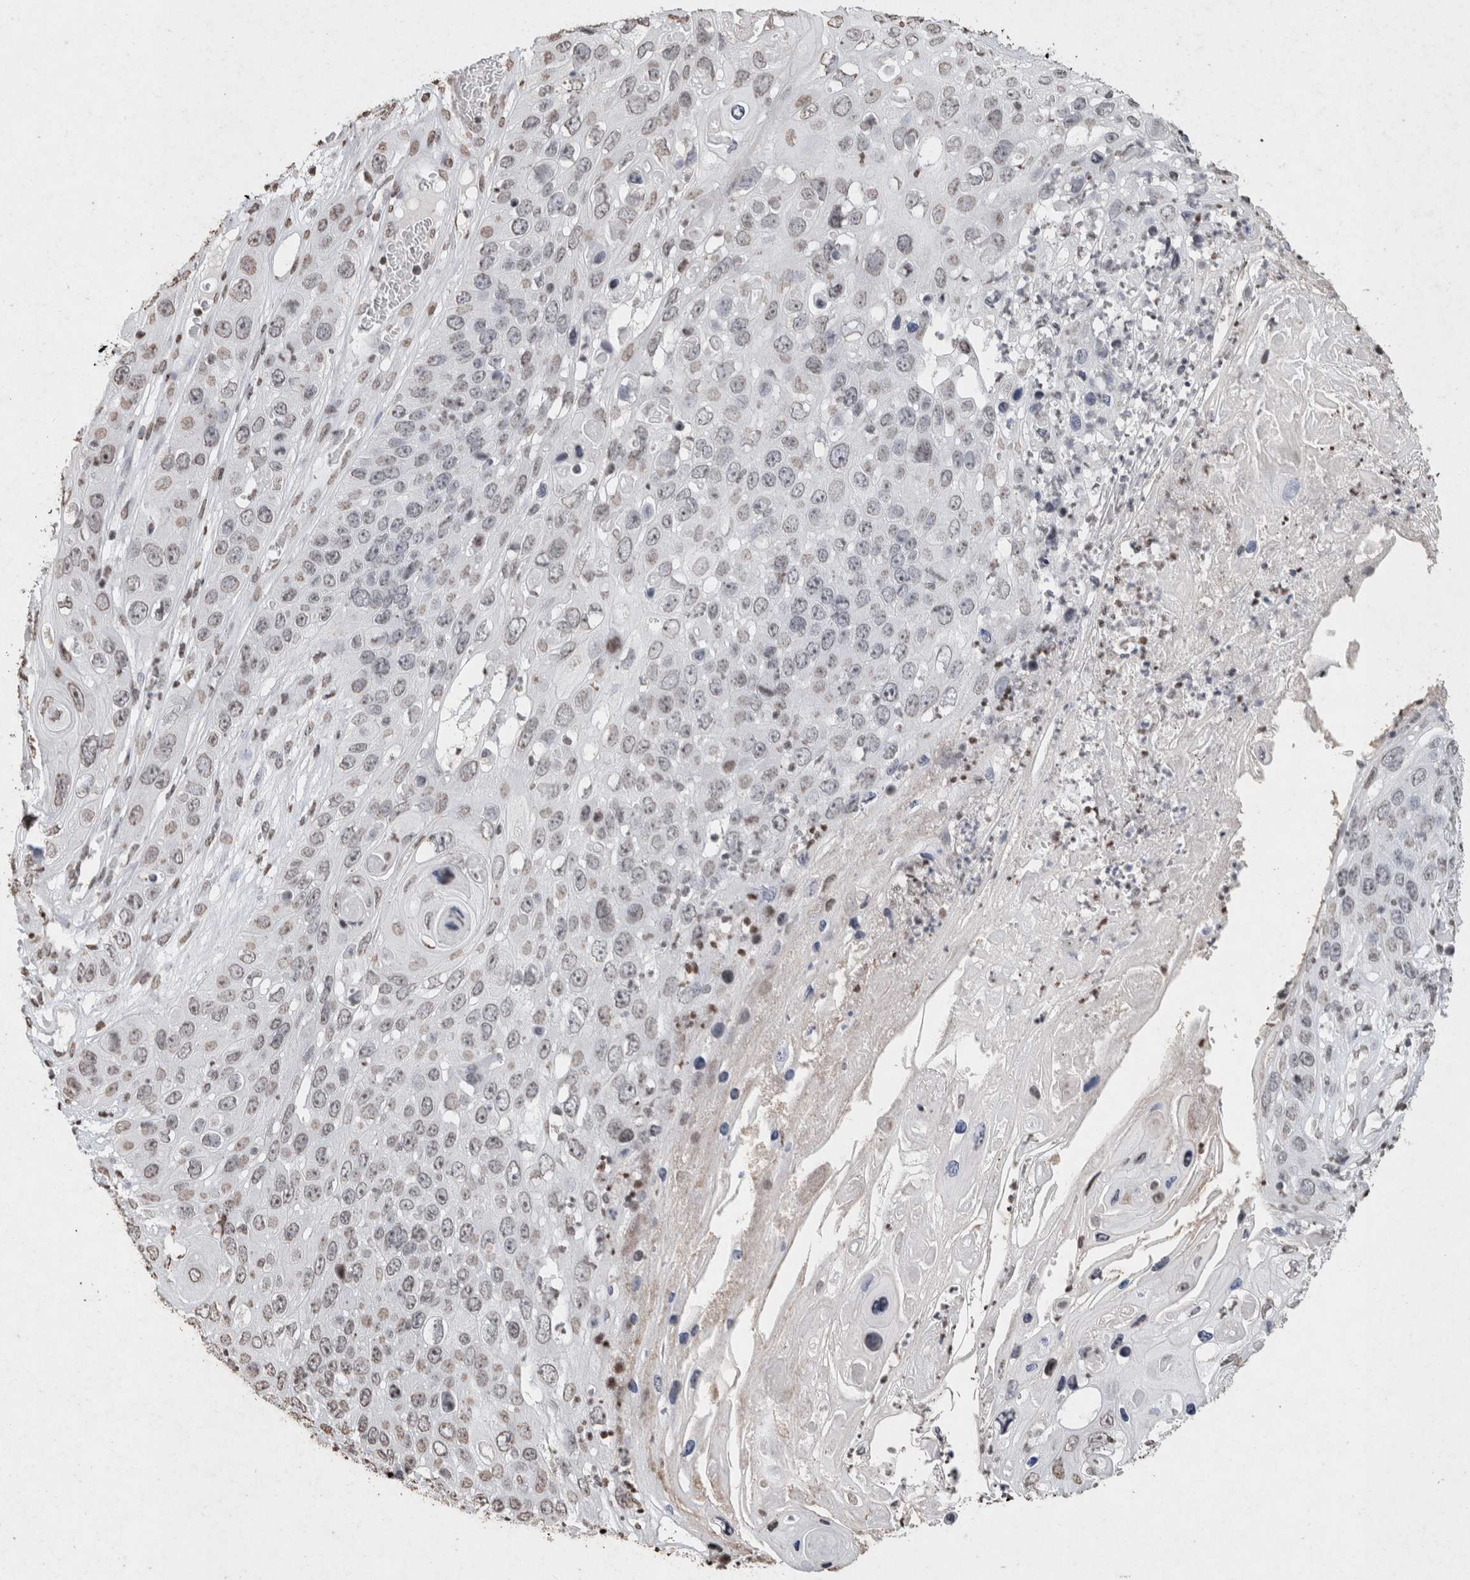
{"staining": {"intensity": "weak", "quantity": "25%-75%", "location": "nuclear"}, "tissue": "skin cancer", "cell_type": "Tumor cells", "image_type": "cancer", "snomed": [{"axis": "morphology", "description": "Squamous cell carcinoma, NOS"}, {"axis": "topography", "description": "Skin"}], "caption": "Squamous cell carcinoma (skin) stained for a protein (brown) shows weak nuclear positive staining in approximately 25%-75% of tumor cells.", "gene": "CNTN1", "patient": {"sex": "male", "age": 55}}